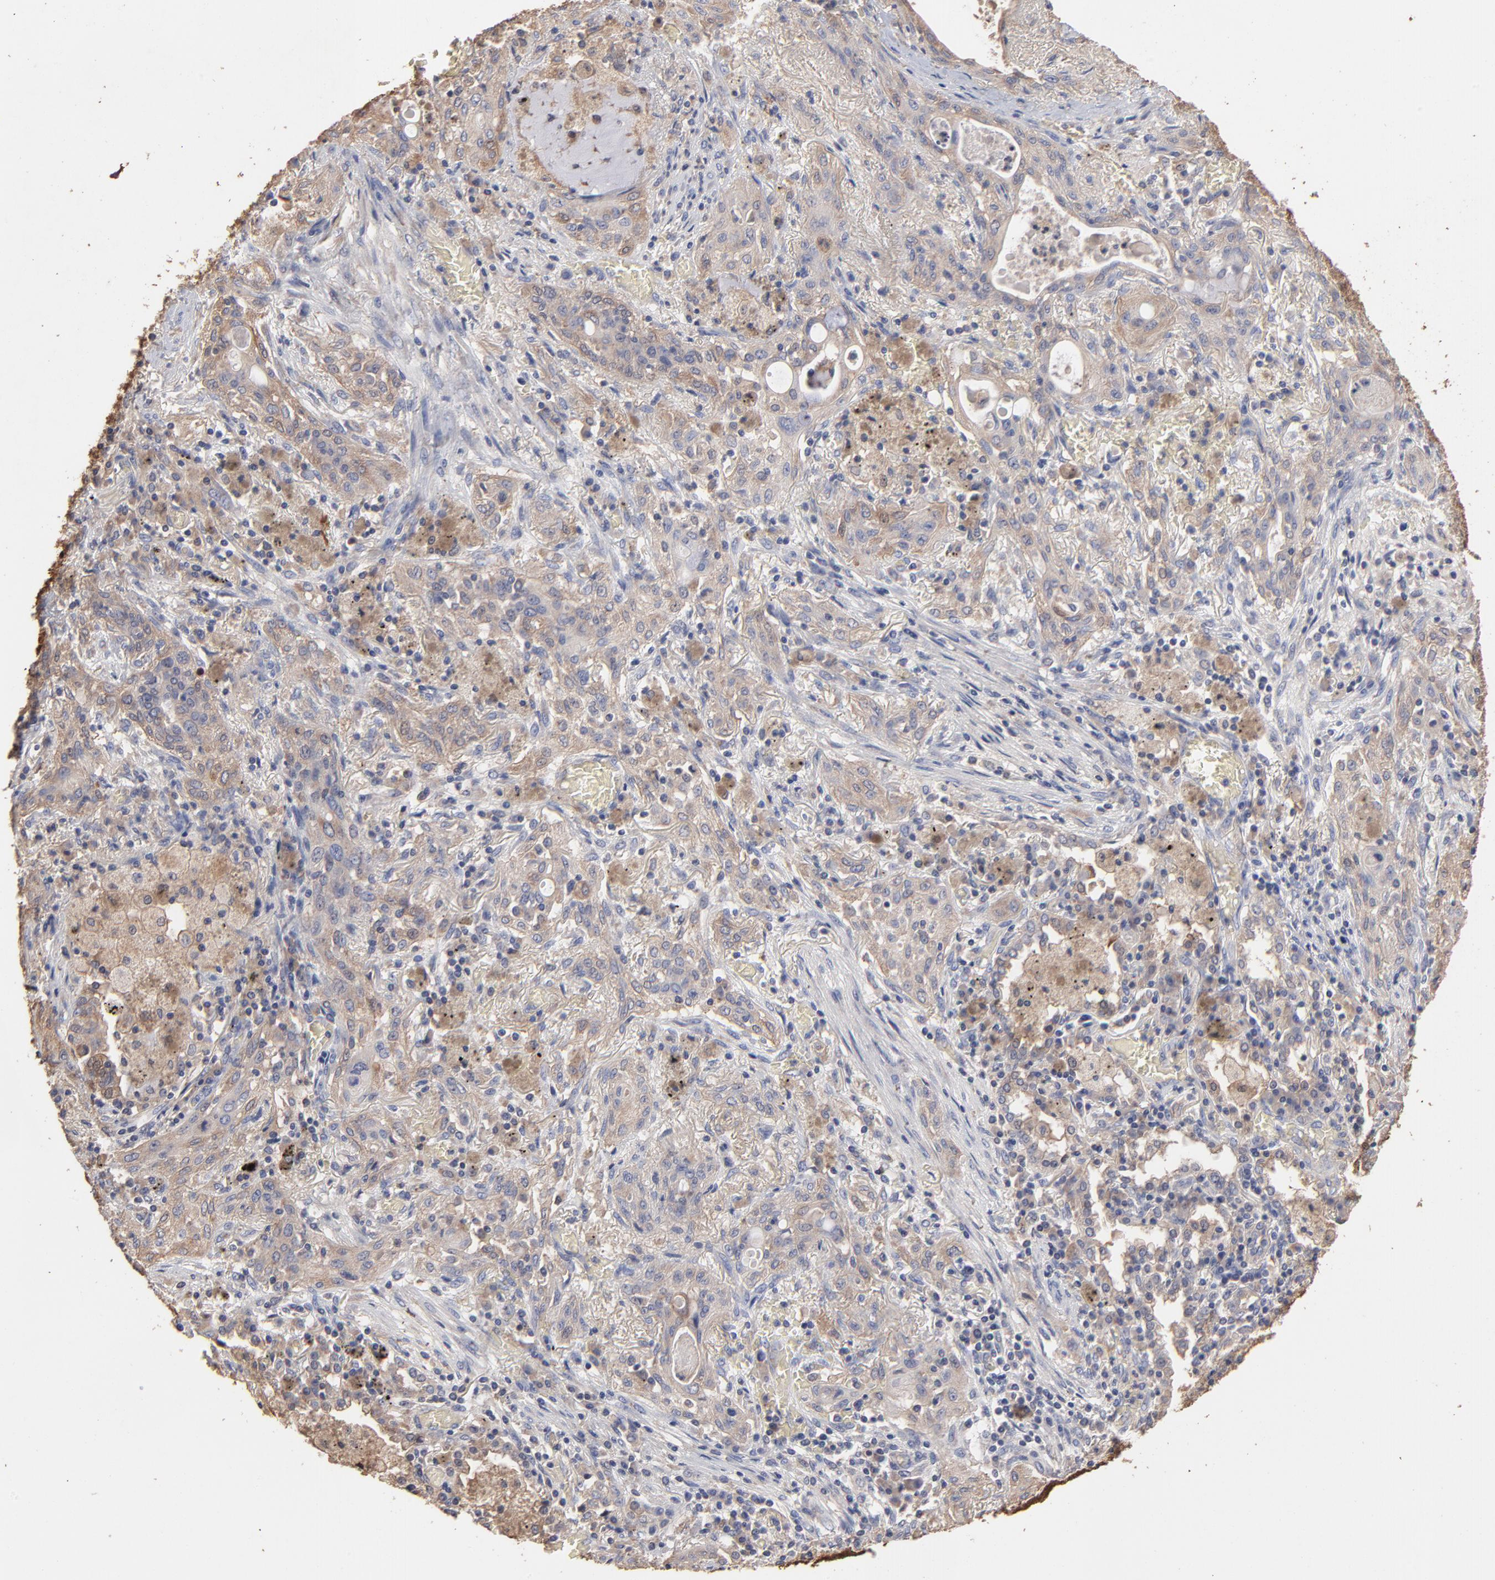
{"staining": {"intensity": "moderate", "quantity": ">75%", "location": "cytoplasmic/membranous"}, "tissue": "lung cancer", "cell_type": "Tumor cells", "image_type": "cancer", "snomed": [{"axis": "morphology", "description": "Squamous cell carcinoma, NOS"}, {"axis": "topography", "description": "Lung"}], "caption": "Immunohistochemical staining of human squamous cell carcinoma (lung) shows medium levels of moderate cytoplasmic/membranous protein staining in approximately >75% of tumor cells.", "gene": "TANGO2", "patient": {"sex": "female", "age": 47}}